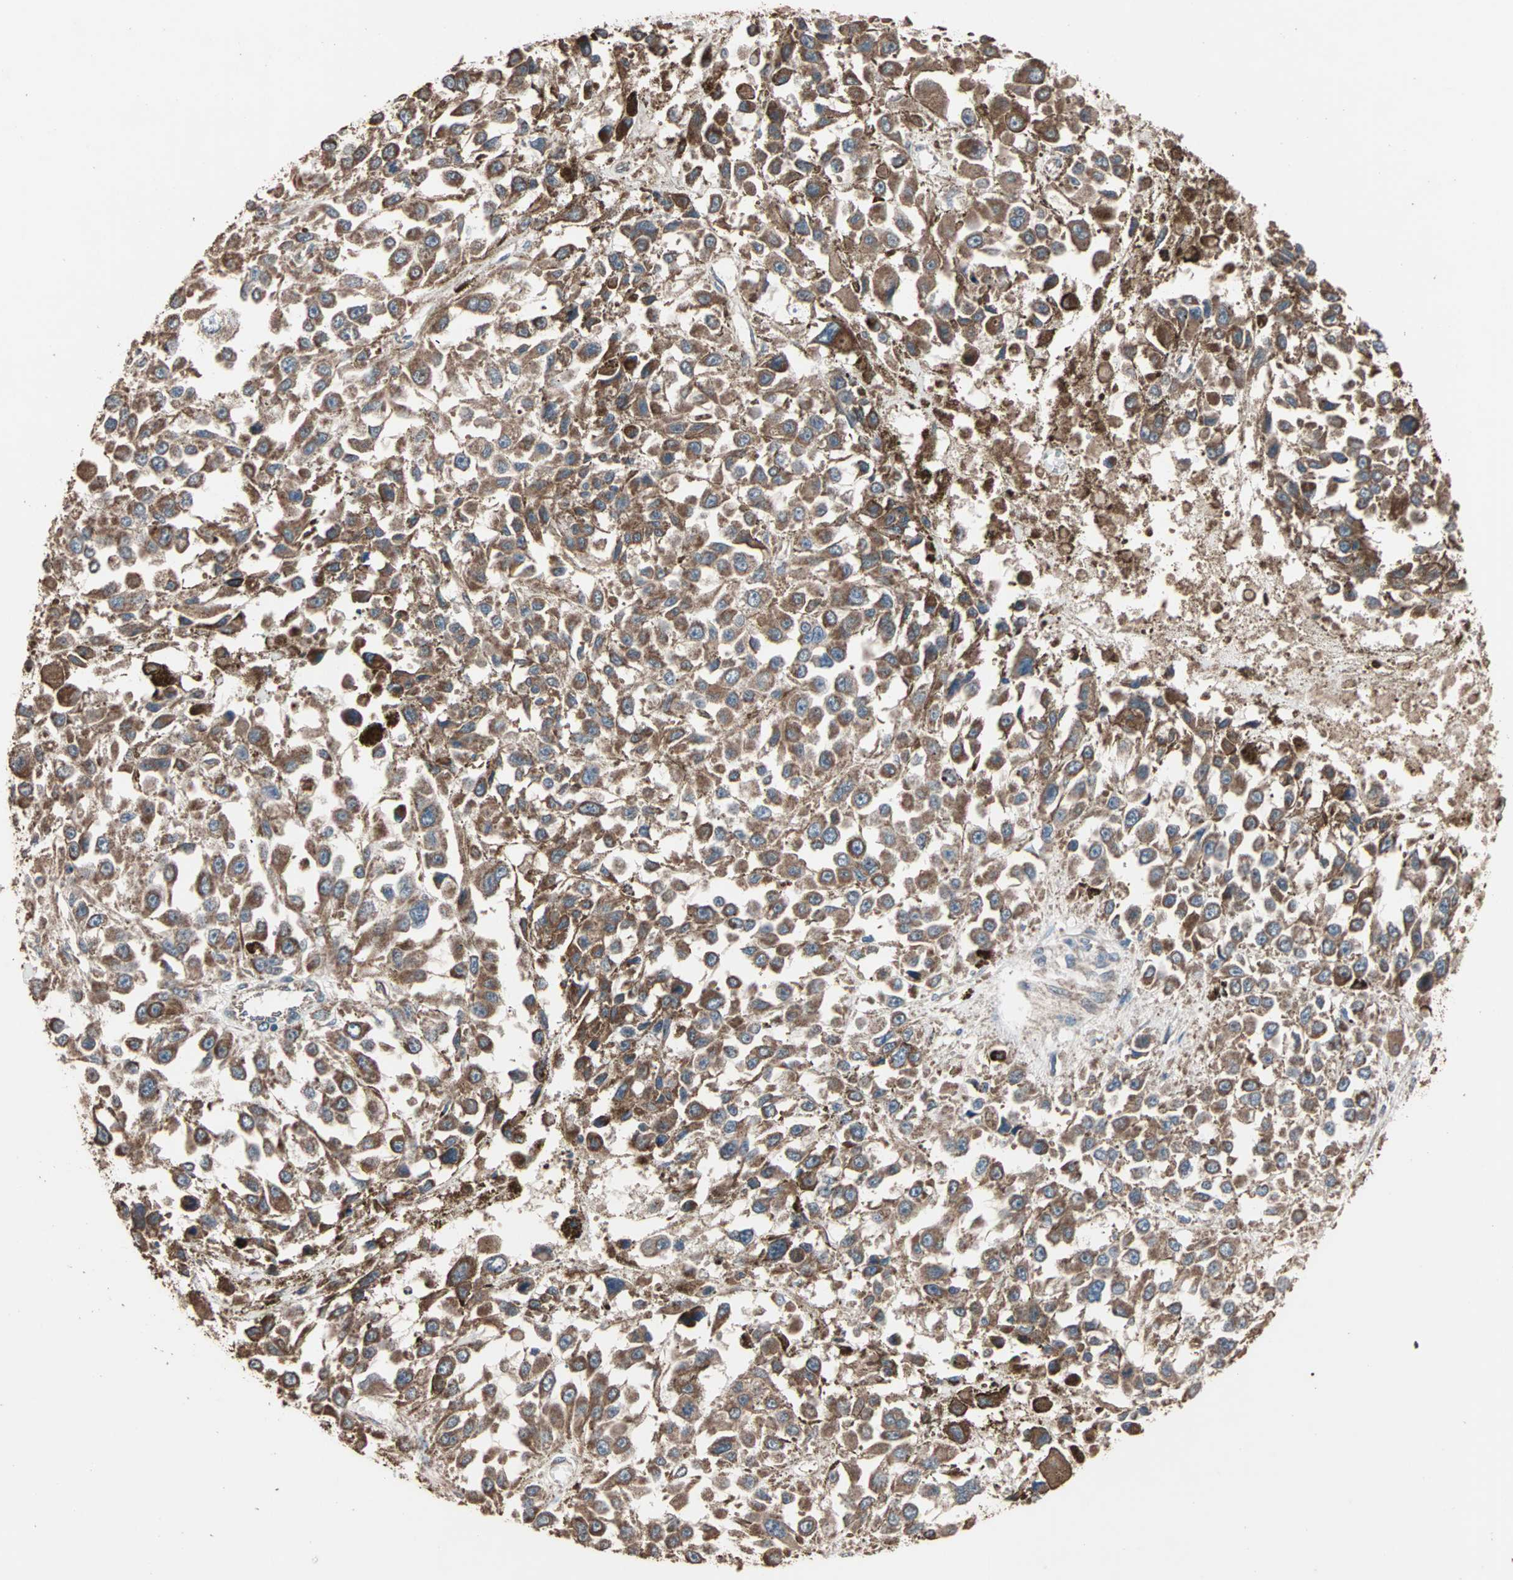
{"staining": {"intensity": "moderate", "quantity": ">75%", "location": "cytoplasmic/membranous"}, "tissue": "melanoma", "cell_type": "Tumor cells", "image_type": "cancer", "snomed": [{"axis": "morphology", "description": "Malignant melanoma, Metastatic site"}, {"axis": "topography", "description": "Lymph node"}], "caption": "The image shows staining of melanoma, revealing moderate cytoplasmic/membranous protein positivity (brown color) within tumor cells. (Stains: DAB (3,3'-diaminobenzidine) in brown, nuclei in blue, Microscopy: brightfield microscopy at high magnification).", "gene": "MRPL2", "patient": {"sex": "male", "age": 59}}